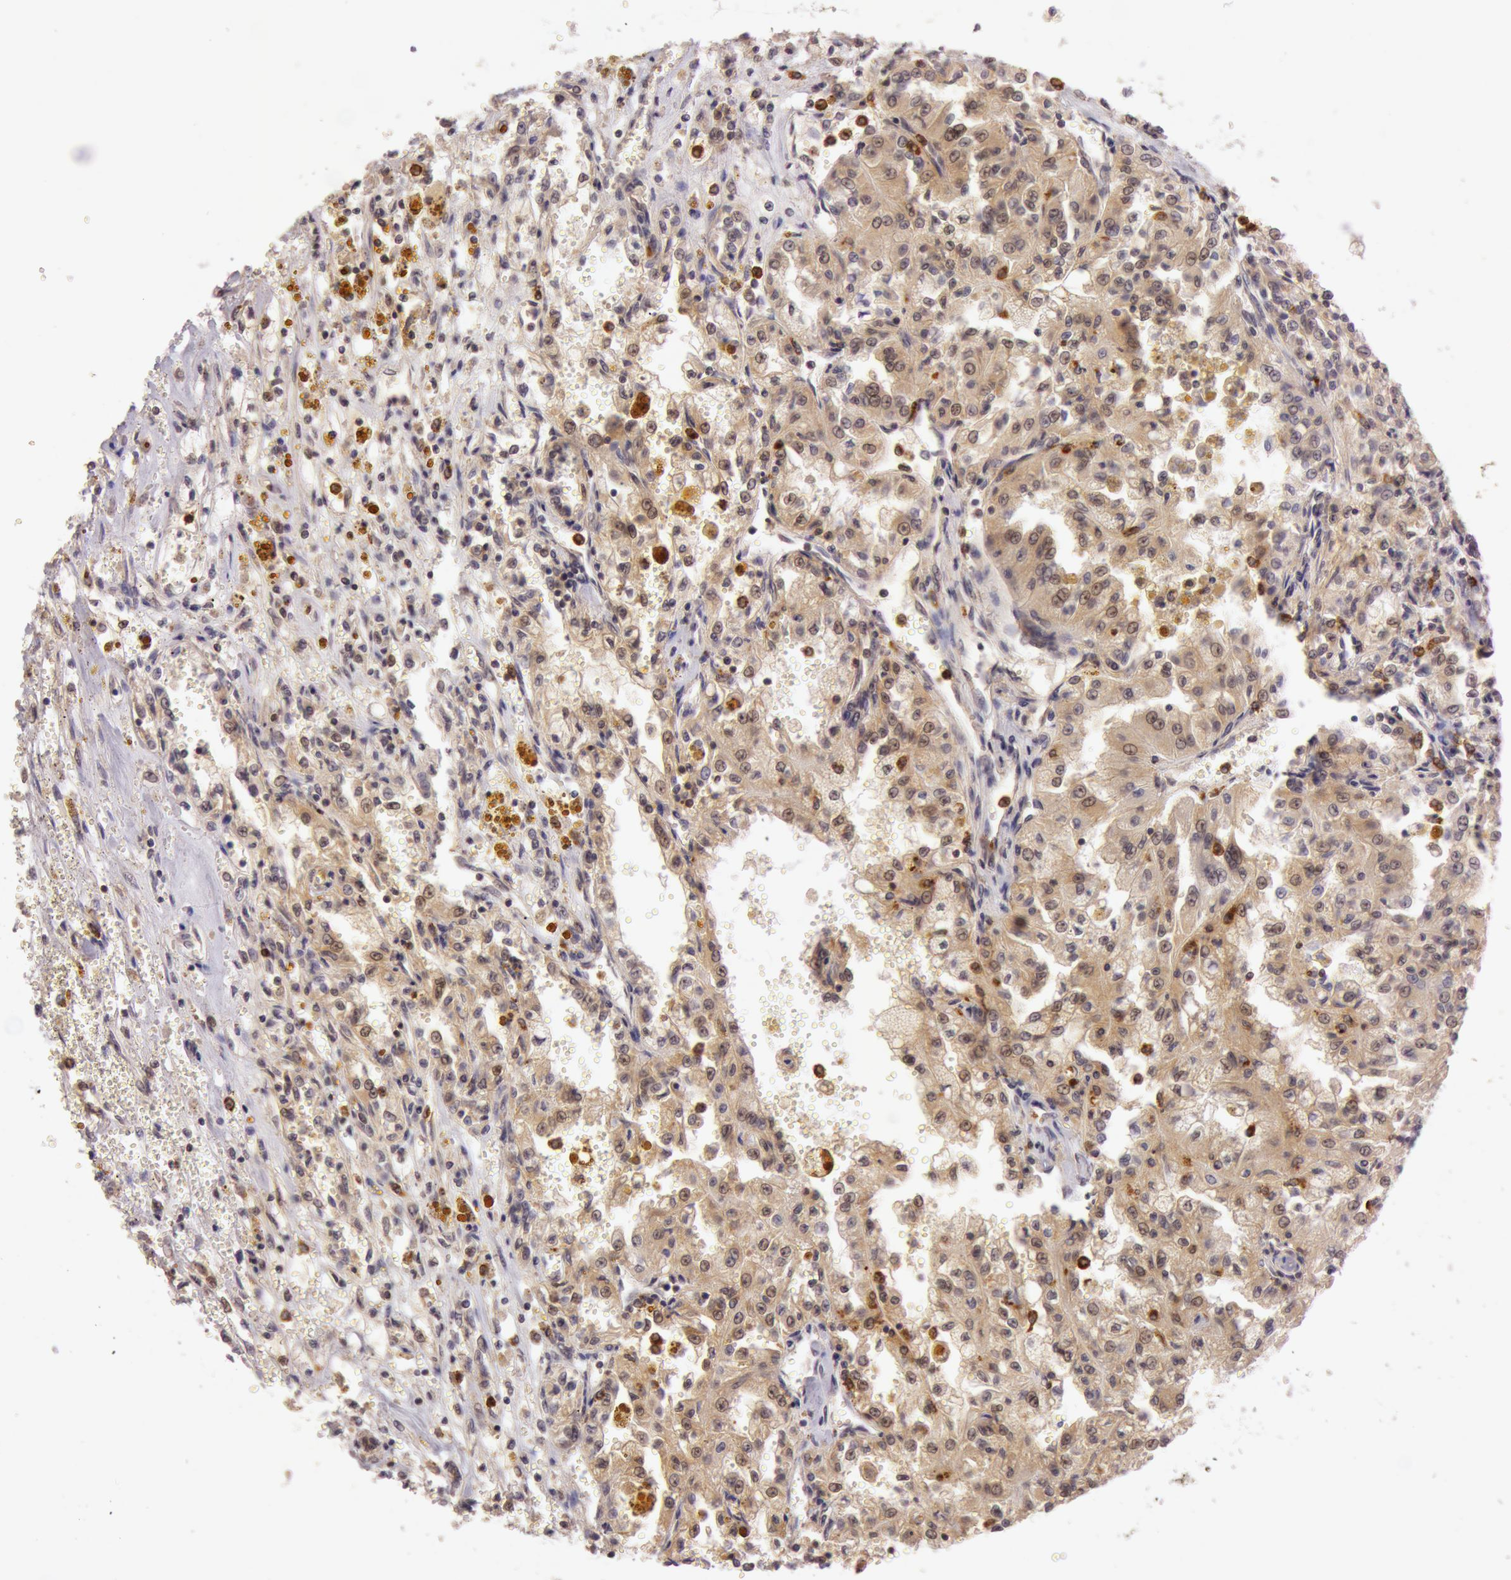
{"staining": {"intensity": "moderate", "quantity": ">75%", "location": "cytoplasmic/membranous"}, "tissue": "renal cancer", "cell_type": "Tumor cells", "image_type": "cancer", "snomed": [{"axis": "morphology", "description": "Adenocarcinoma, NOS"}, {"axis": "topography", "description": "Kidney"}], "caption": "Renal cancer stained for a protein displays moderate cytoplasmic/membranous positivity in tumor cells.", "gene": "ATG2B", "patient": {"sex": "male", "age": 78}}